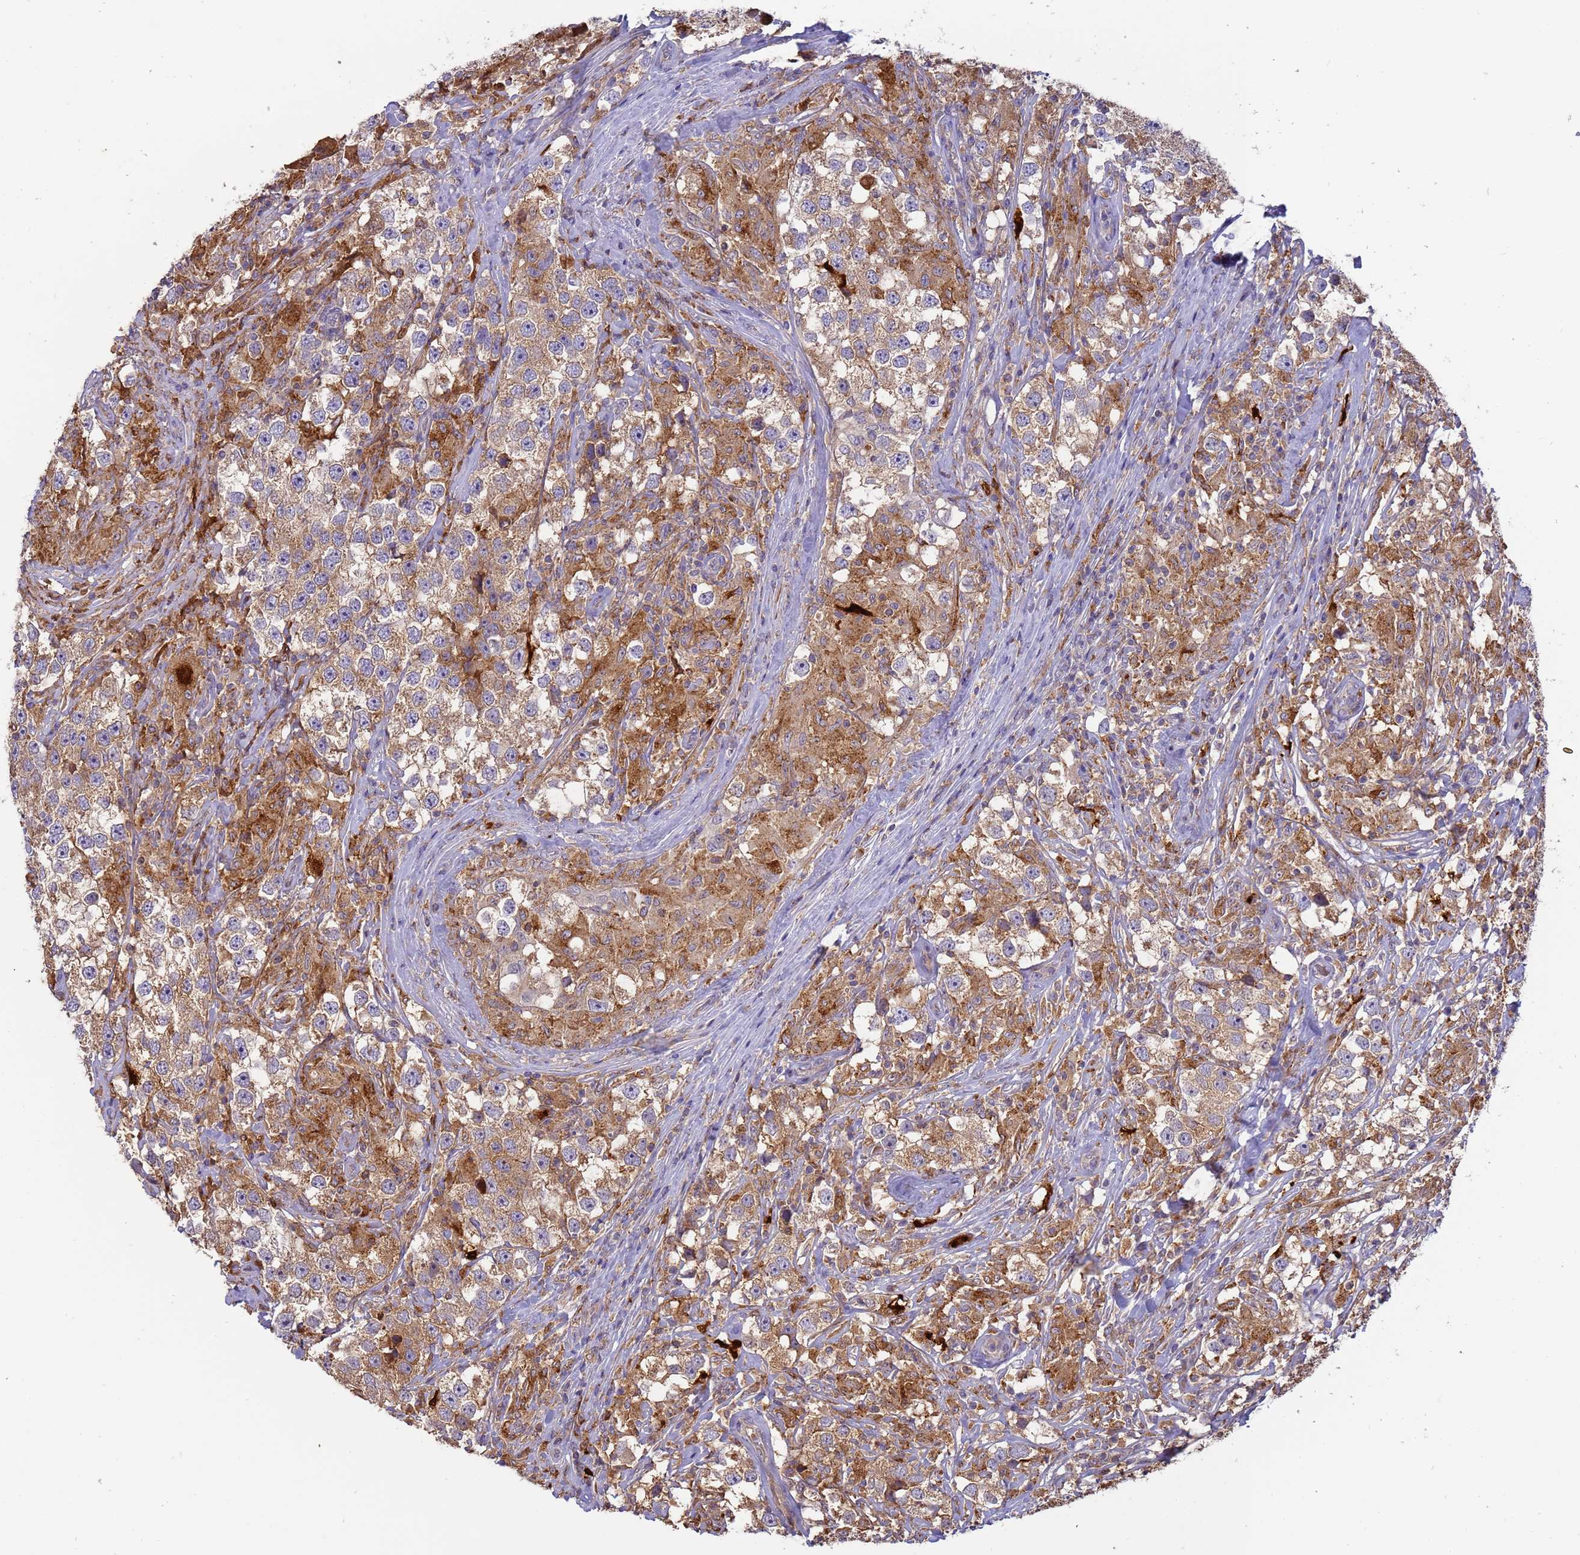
{"staining": {"intensity": "moderate", "quantity": ">75%", "location": "cytoplasmic/membranous"}, "tissue": "testis cancer", "cell_type": "Tumor cells", "image_type": "cancer", "snomed": [{"axis": "morphology", "description": "Seminoma, NOS"}, {"axis": "topography", "description": "Testis"}], "caption": "Immunohistochemical staining of human testis seminoma displays moderate cytoplasmic/membranous protein staining in about >75% of tumor cells. (DAB = brown stain, brightfield microscopy at high magnification).", "gene": "M6PR", "patient": {"sex": "male", "age": 46}}